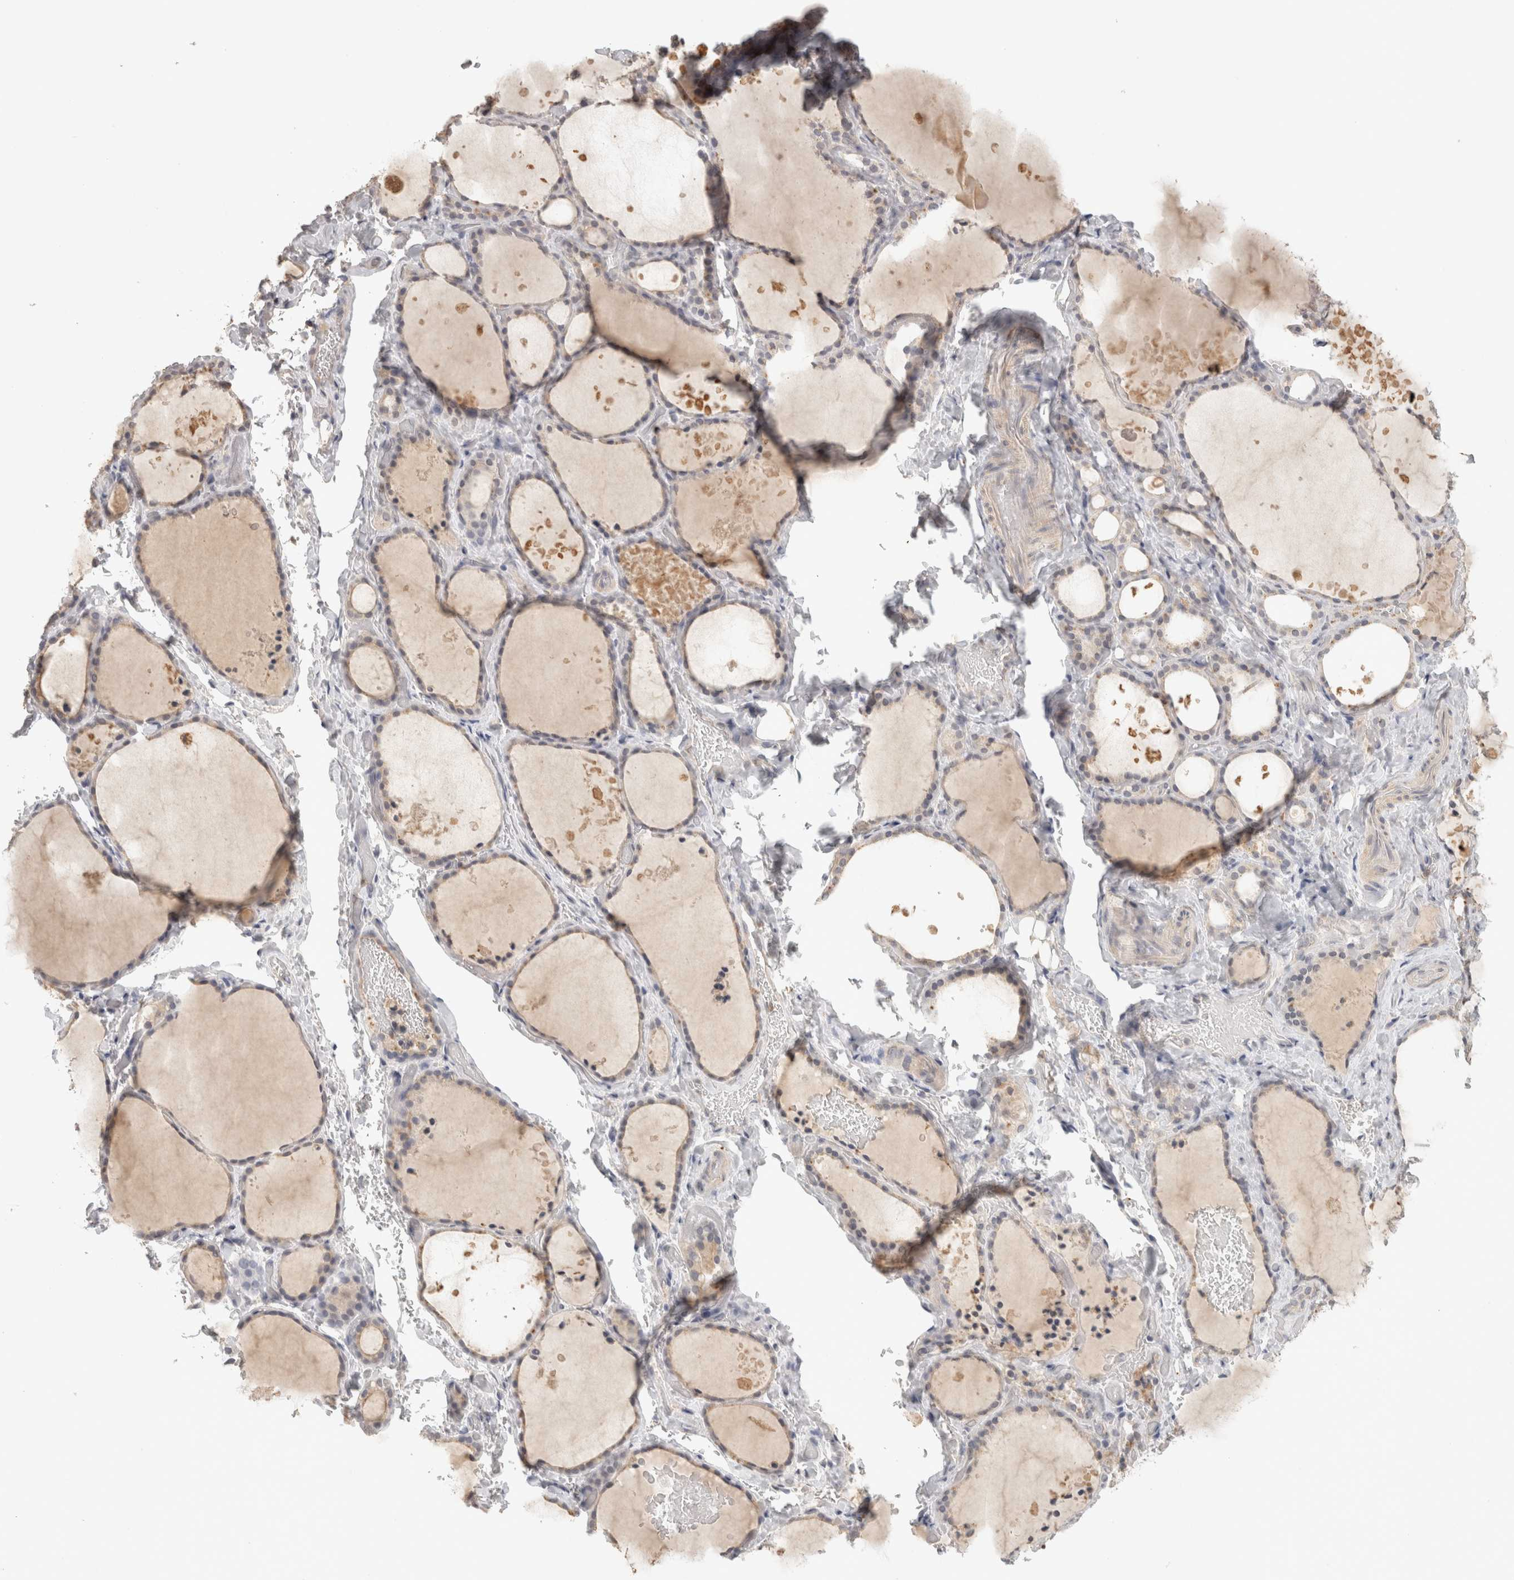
{"staining": {"intensity": "negative", "quantity": "none", "location": "none"}, "tissue": "thyroid gland", "cell_type": "Glandular cells", "image_type": "normal", "snomed": [{"axis": "morphology", "description": "Normal tissue, NOS"}, {"axis": "topography", "description": "Thyroid gland"}], "caption": "Immunohistochemical staining of unremarkable thyroid gland demonstrates no significant positivity in glandular cells. (Immunohistochemistry, brightfield microscopy, high magnification).", "gene": "HAVCR2", "patient": {"sex": "female", "age": 44}}